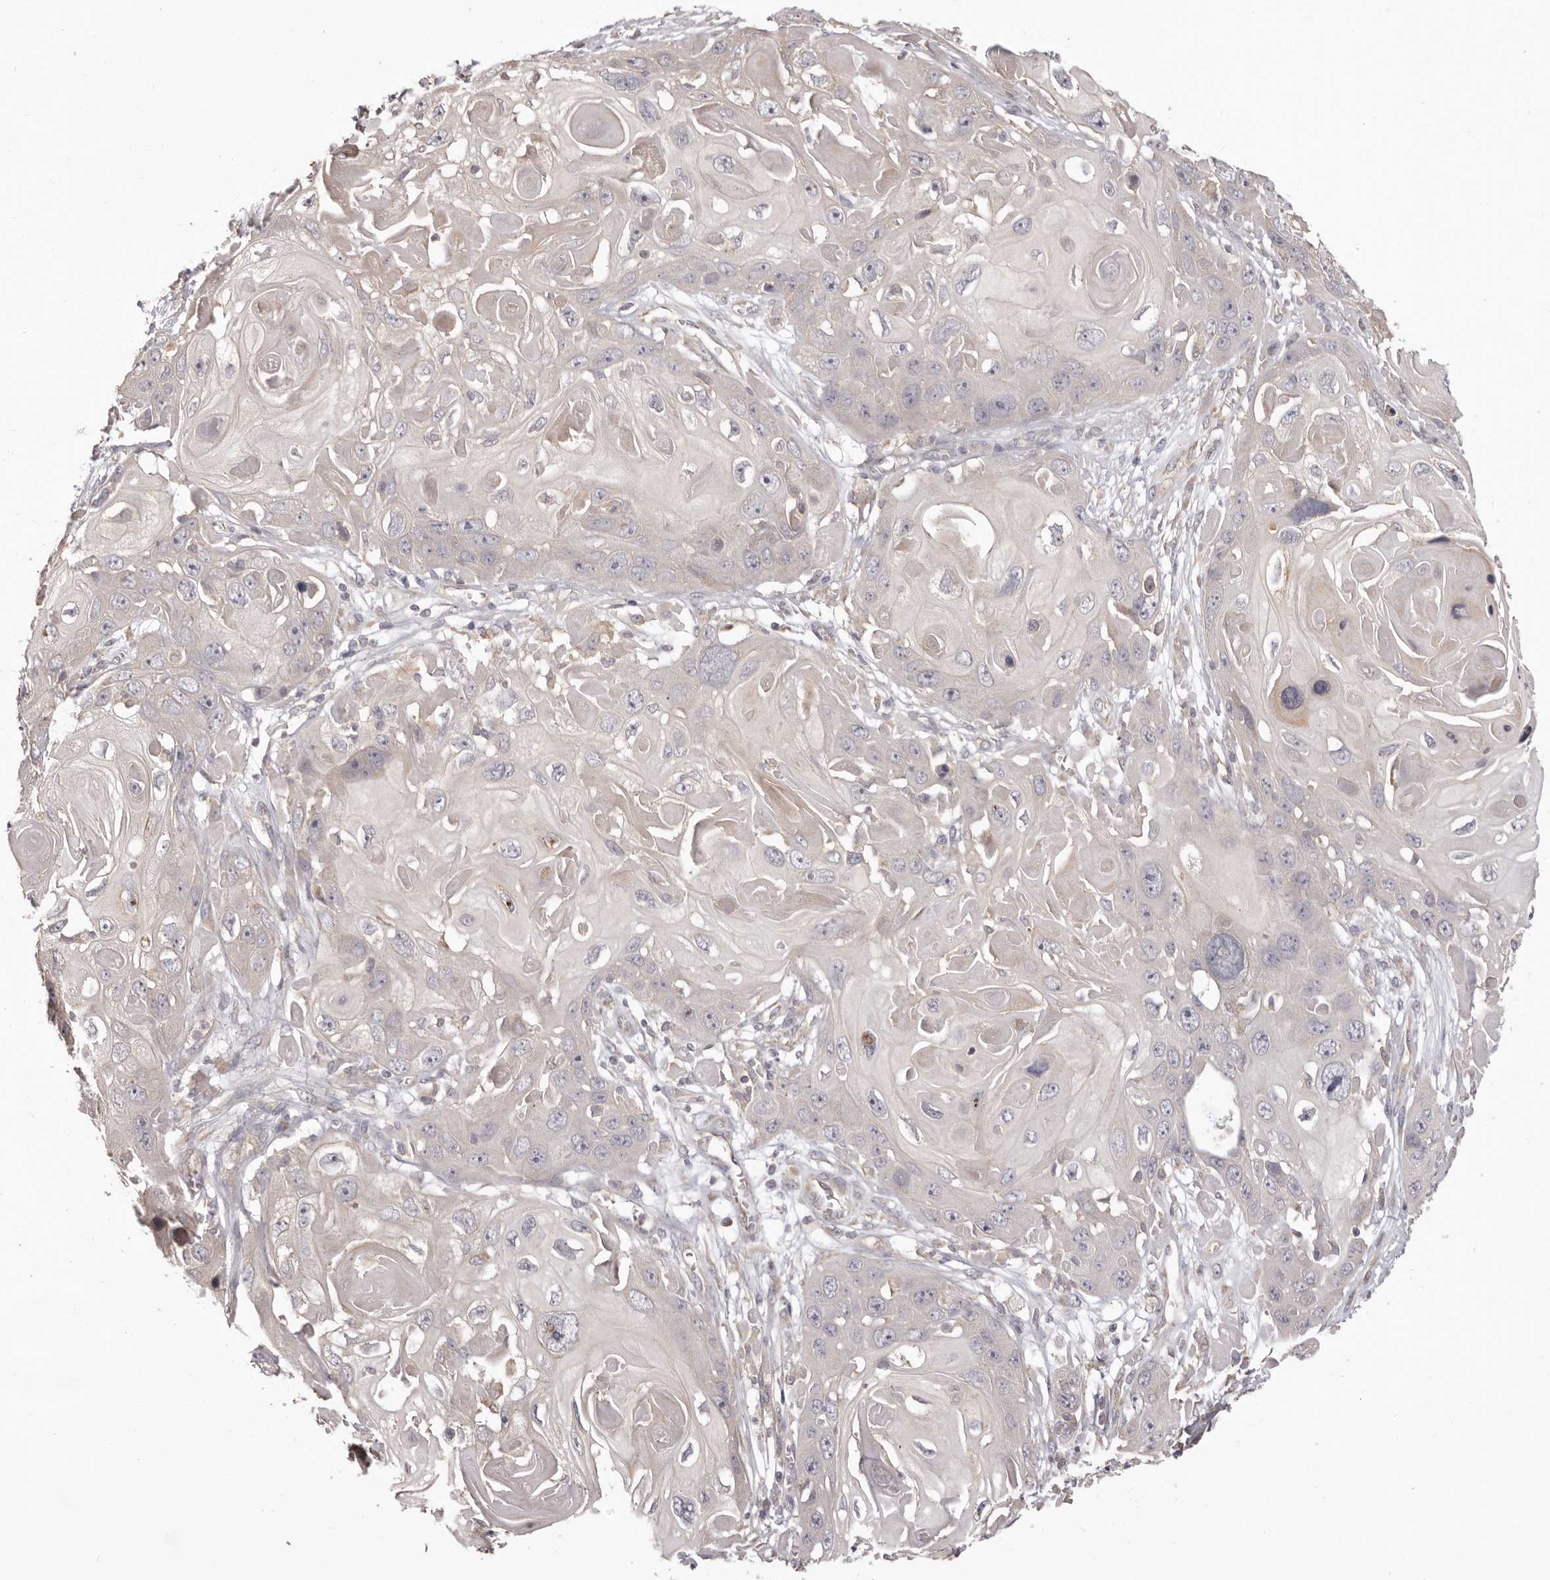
{"staining": {"intensity": "negative", "quantity": "none", "location": "none"}, "tissue": "skin cancer", "cell_type": "Tumor cells", "image_type": "cancer", "snomed": [{"axis": "morphology", "description": "Squamous cell carcinoma, NOS"}, {"axis": "topography", "description": "Skin"}], "caption": "High magnification brightfield microscopy of skin cancer stained with DAB (3,3'-diaminobenzidine) (brown) and counterstained with hematoxylin (blue): tumor cells show no significant positivity.", "gene": "HRH1", "patient": {"sex": "male", "age": 55}}